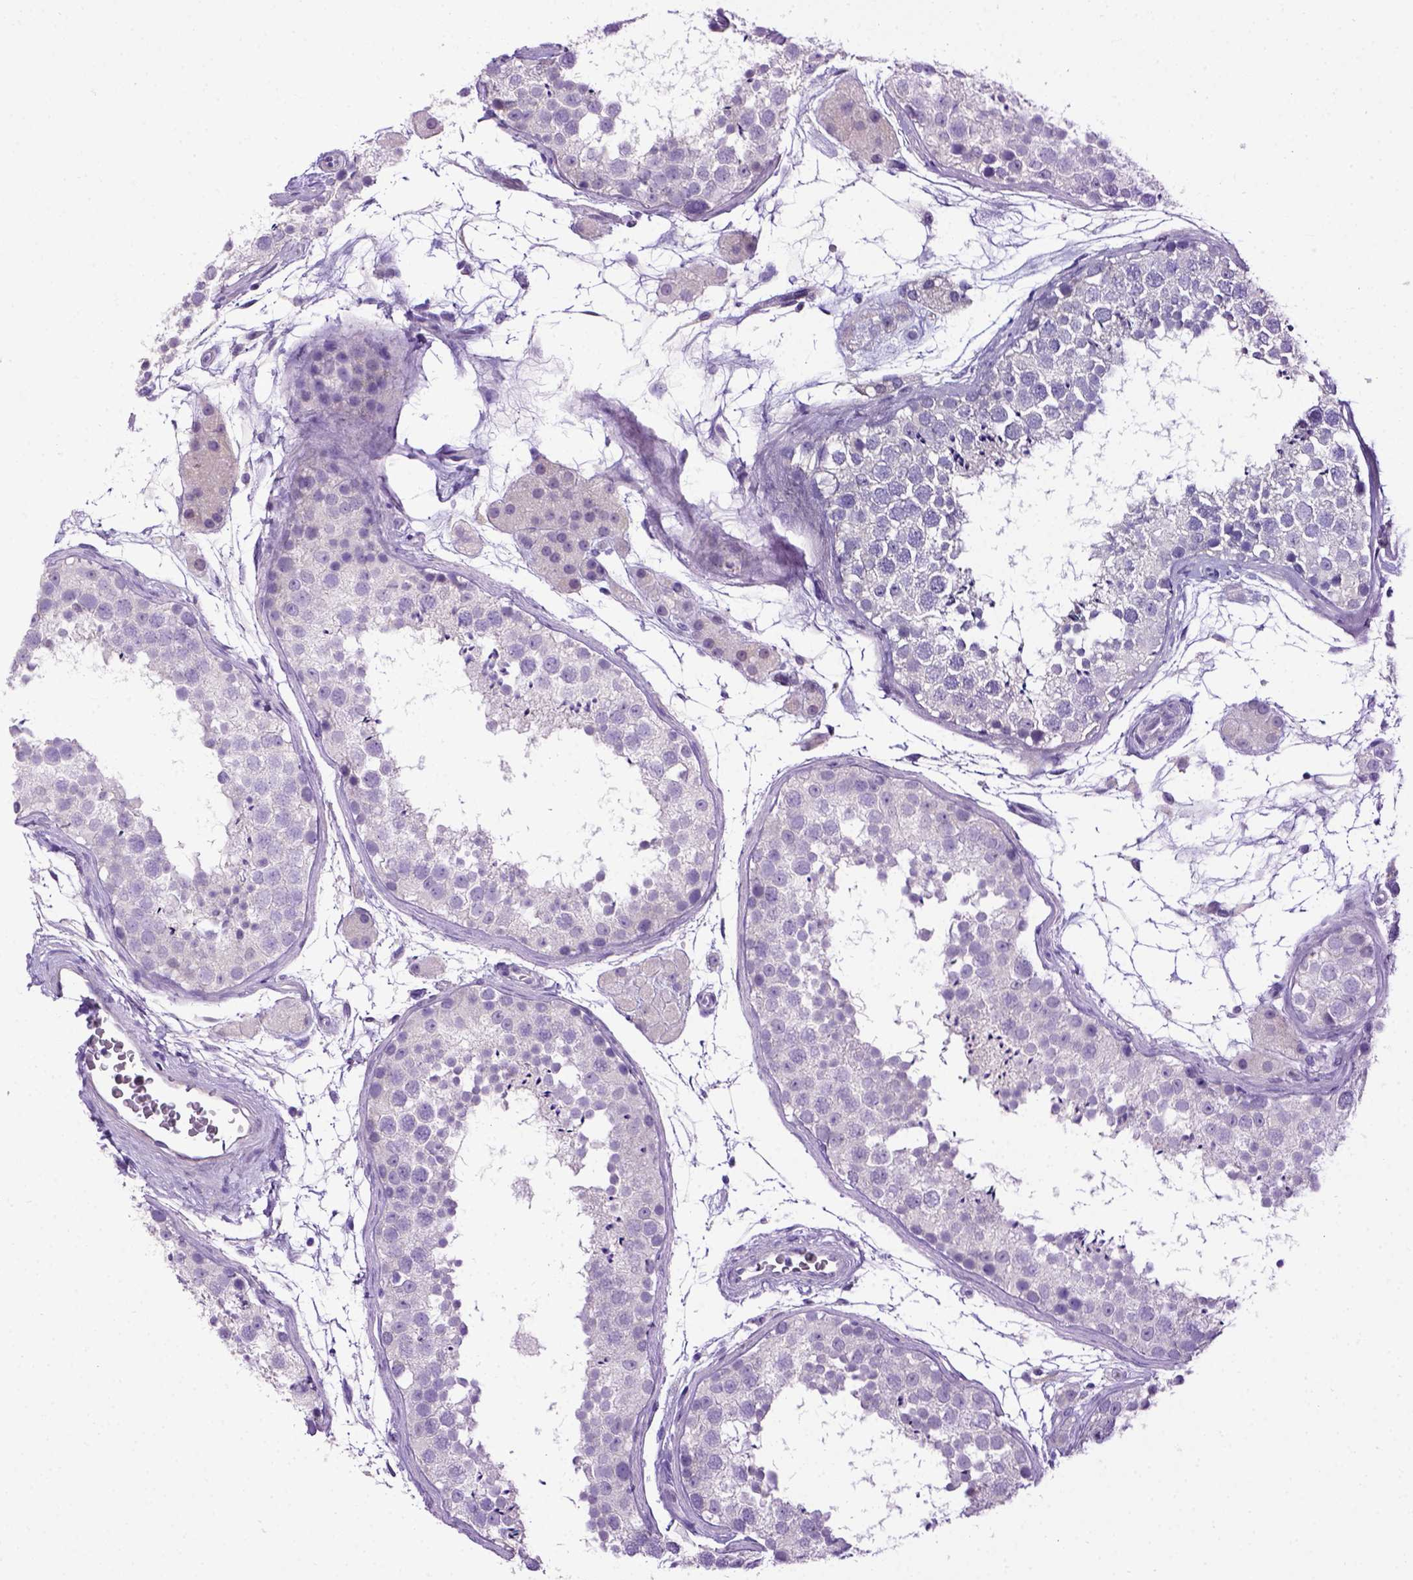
{"staining": {"intensity": "negative", "quantity": "none", "location": "none"}, "tissue": "testis", "cell_type": "Cells in seminiferous ducts", "image_type": "normal", "snomed": [{"axis": "morphology", "description": "Normal tissue, NOS"}, {"axis": "topography", "description": "Testis"}], "caption": "Immunohistochemical staining of benign testis demonstrates no significant expression in cells in seminiferous ducts. (IHC, brightfield microscopy, high magnification).", "gene": "CDH1", "patient": {"sex": "male", "age": 41}}